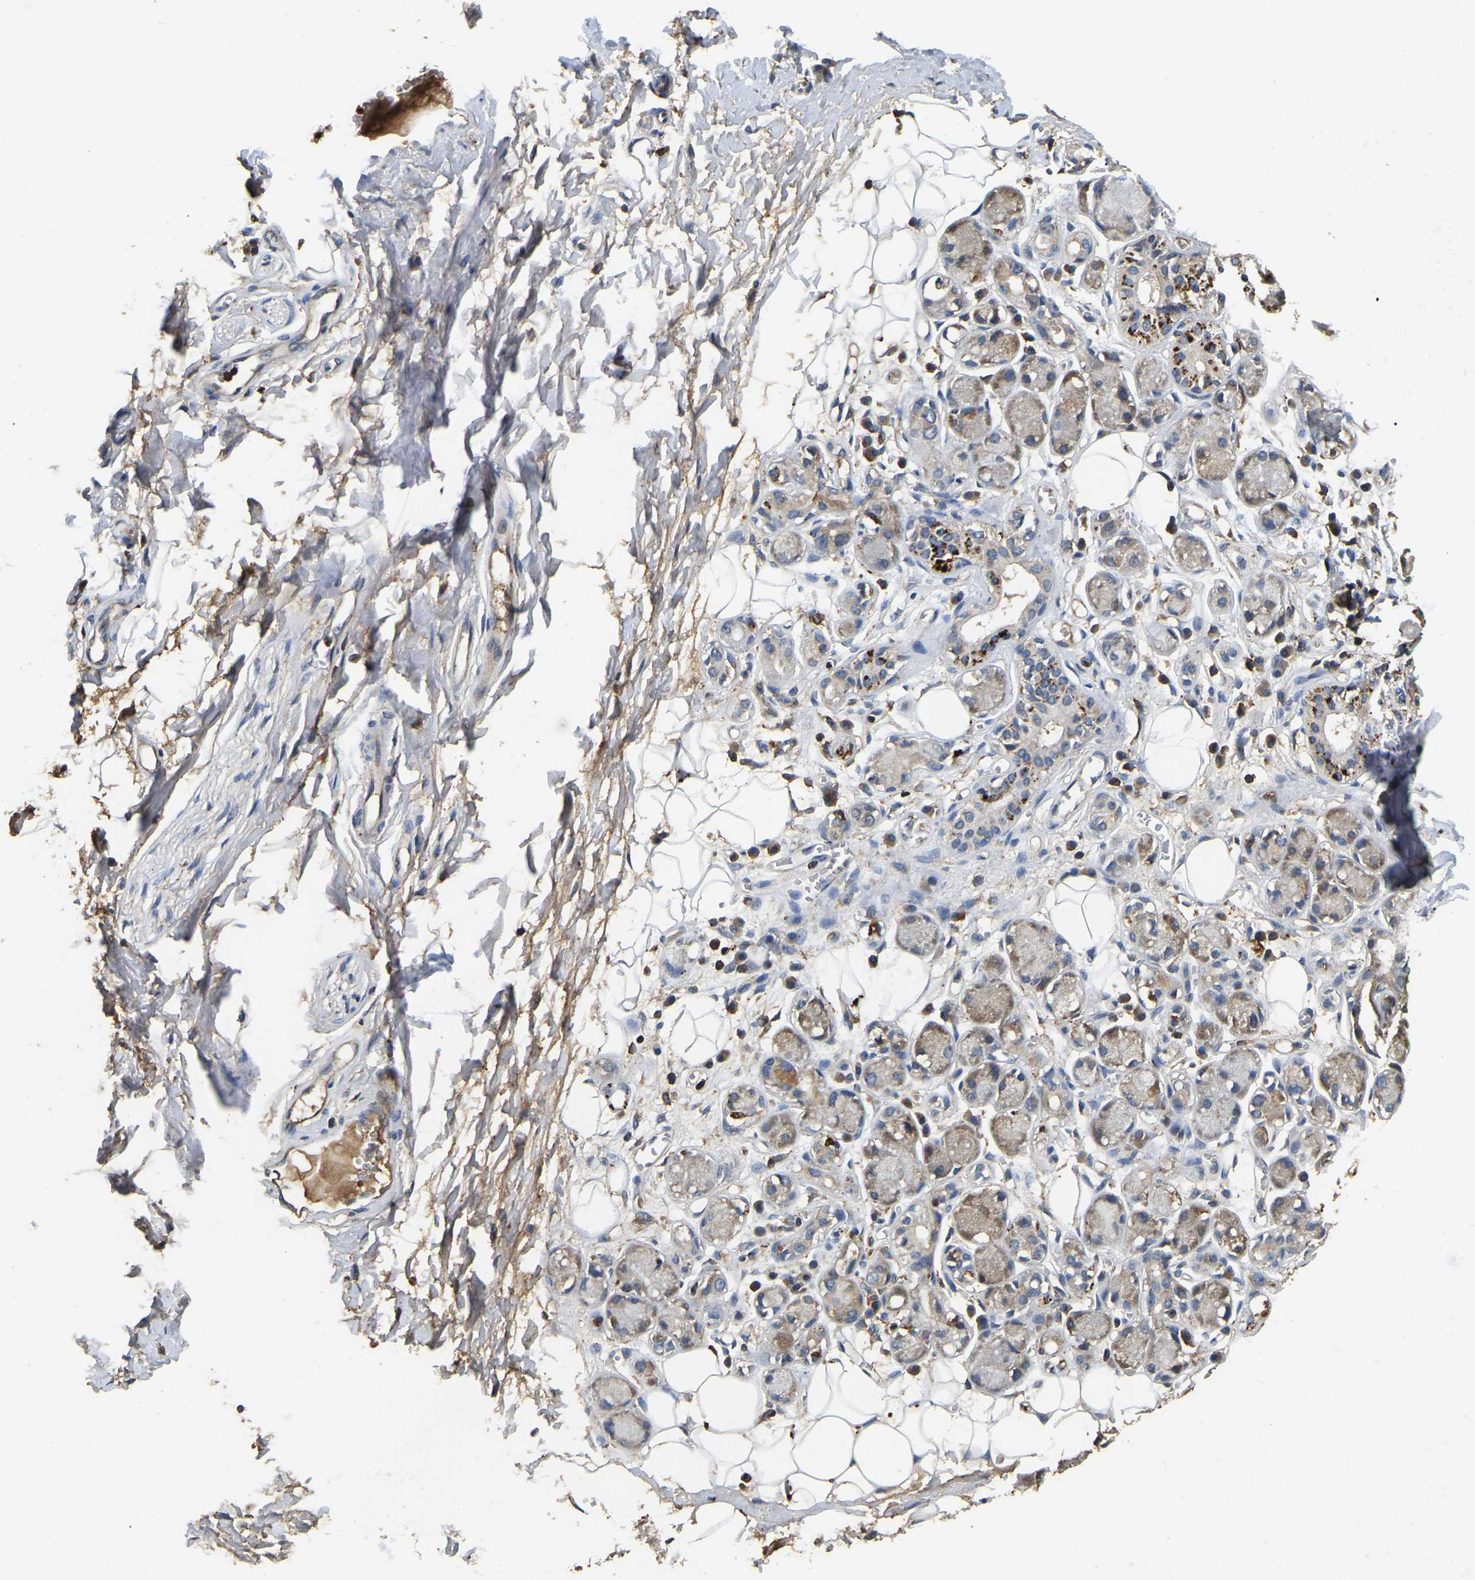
{"staining": {"intensity": "moderate", "quantity": ">75%", "location": "cytoplasmic/membranous"}, "tissue": "adipose tissue", "cell_type": "Adipocytes", "image_type": "normal", "snomed": [{"axis": "morphology", "description": "Normal tissue, NOS"}, {"axis": "morphology", "description": "Inflammation, NOS"}, {"axis": "topography", "description": "Salivary gland"}, {"axis": "topography", "description": "Peripheral nerve tissue"}], "caption": "Immunohistochemical staining of unremarkable human adipose tissue reveals medium levels of moderate cytoplasmic/membranous positivity in approximately >75% of adipocytes. Using DAB (3,3'-diaminobenzidine) (brown) and hematoxylin (blue) stains, captured at high magnification using brightfield microscopy.", "gene": "SMPD2", "patient": {"sex": "female", "age": 75}}